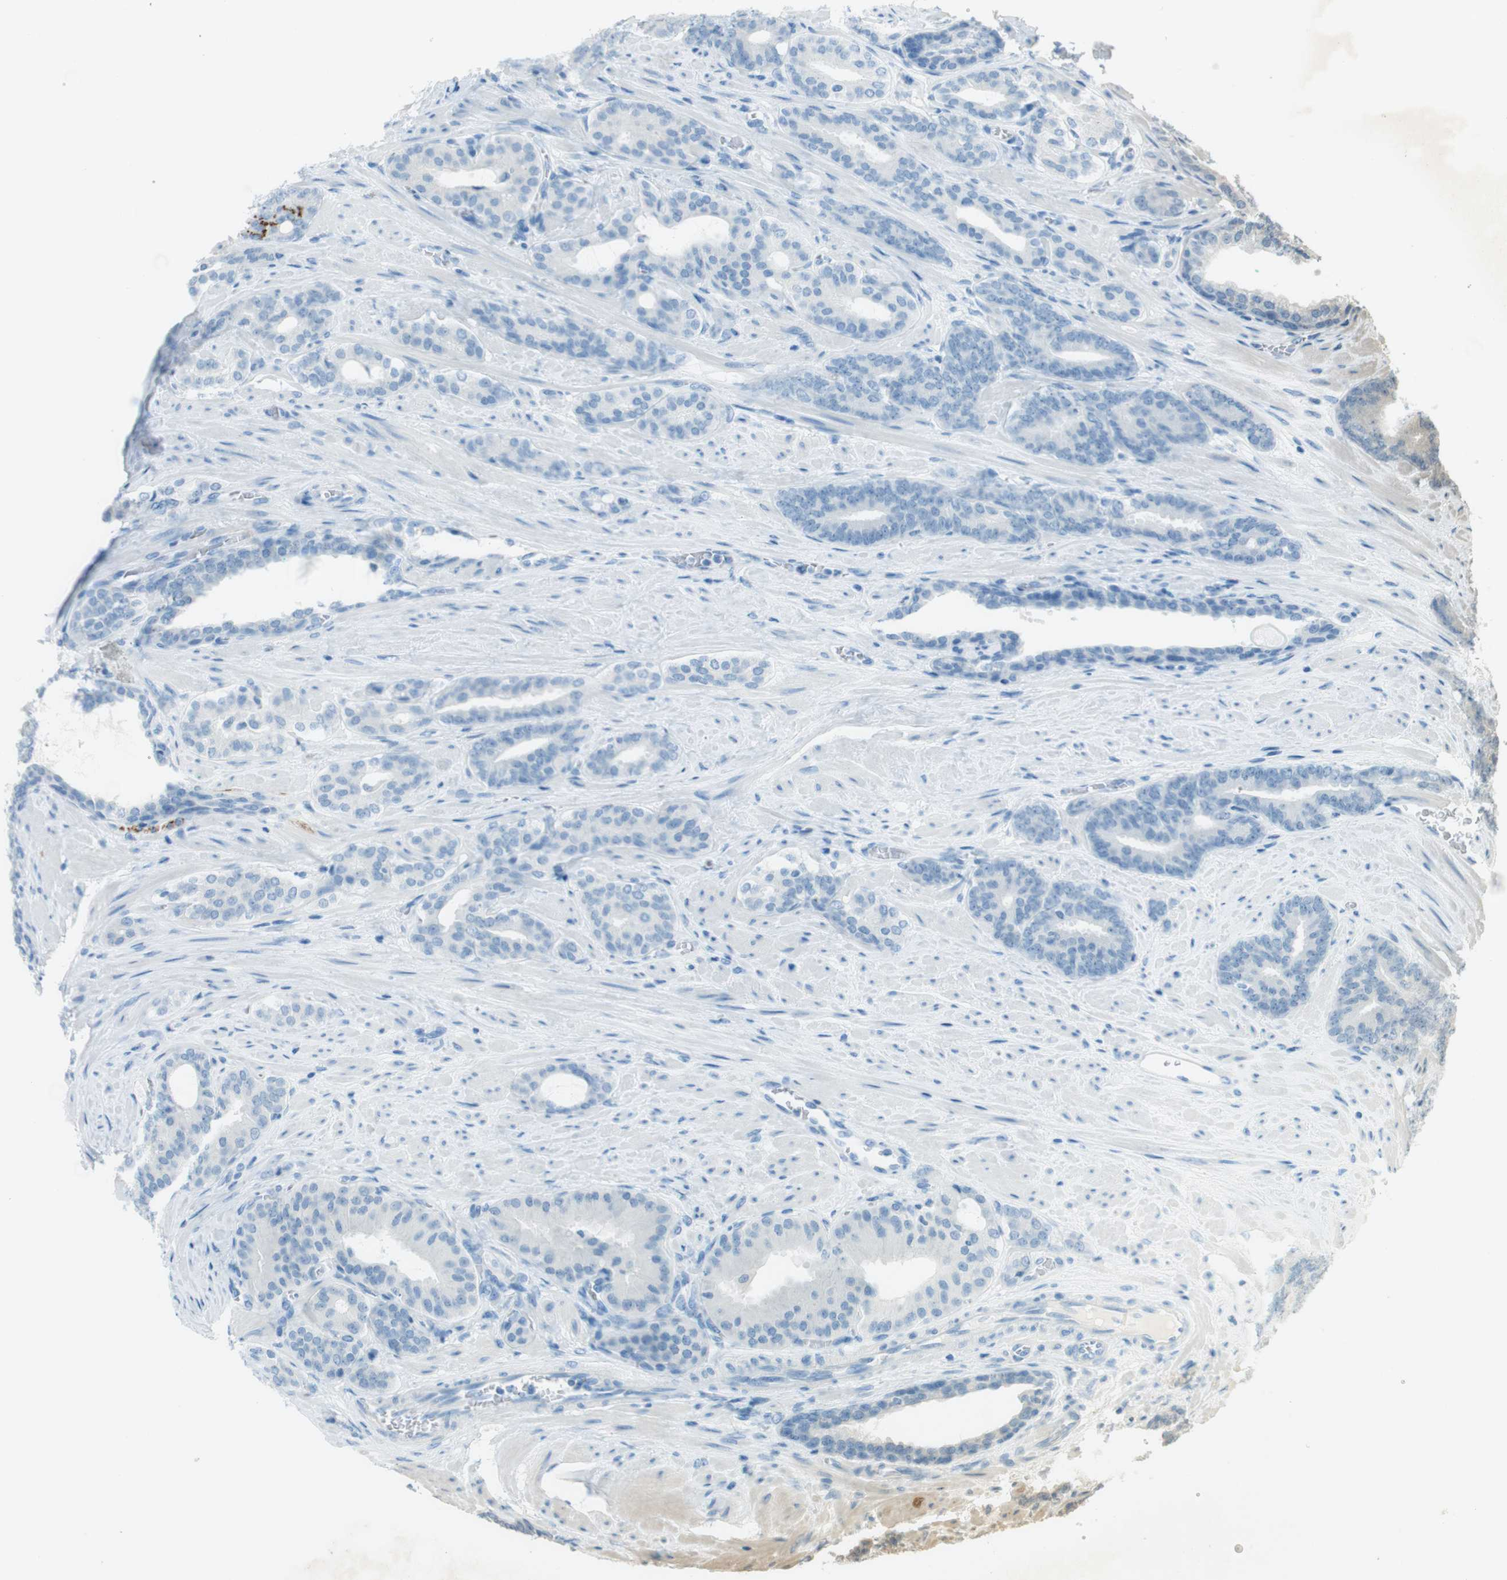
{"staining": {"intensity": "moderate", "quantity": "25%-75%", "location": "cytoplasmic/membranous"}, "tissue": "prostate cancer", "cell_type": "Tumor cells", "image_type": "cancer", "snomed": [{"axis": "morphology", "description": "Adenocarcinoma, Low grade"}, {"axis": "topography", "description": "Prostate"}], "caption": "Protein staining of prostate cancer tissue demonstrates moderate cytoplasmic/membranous staining in approximately 25%-75% of tumor cells.", "gene": "TUBB2A", "patient": {"sex": "male", "age": 63}}